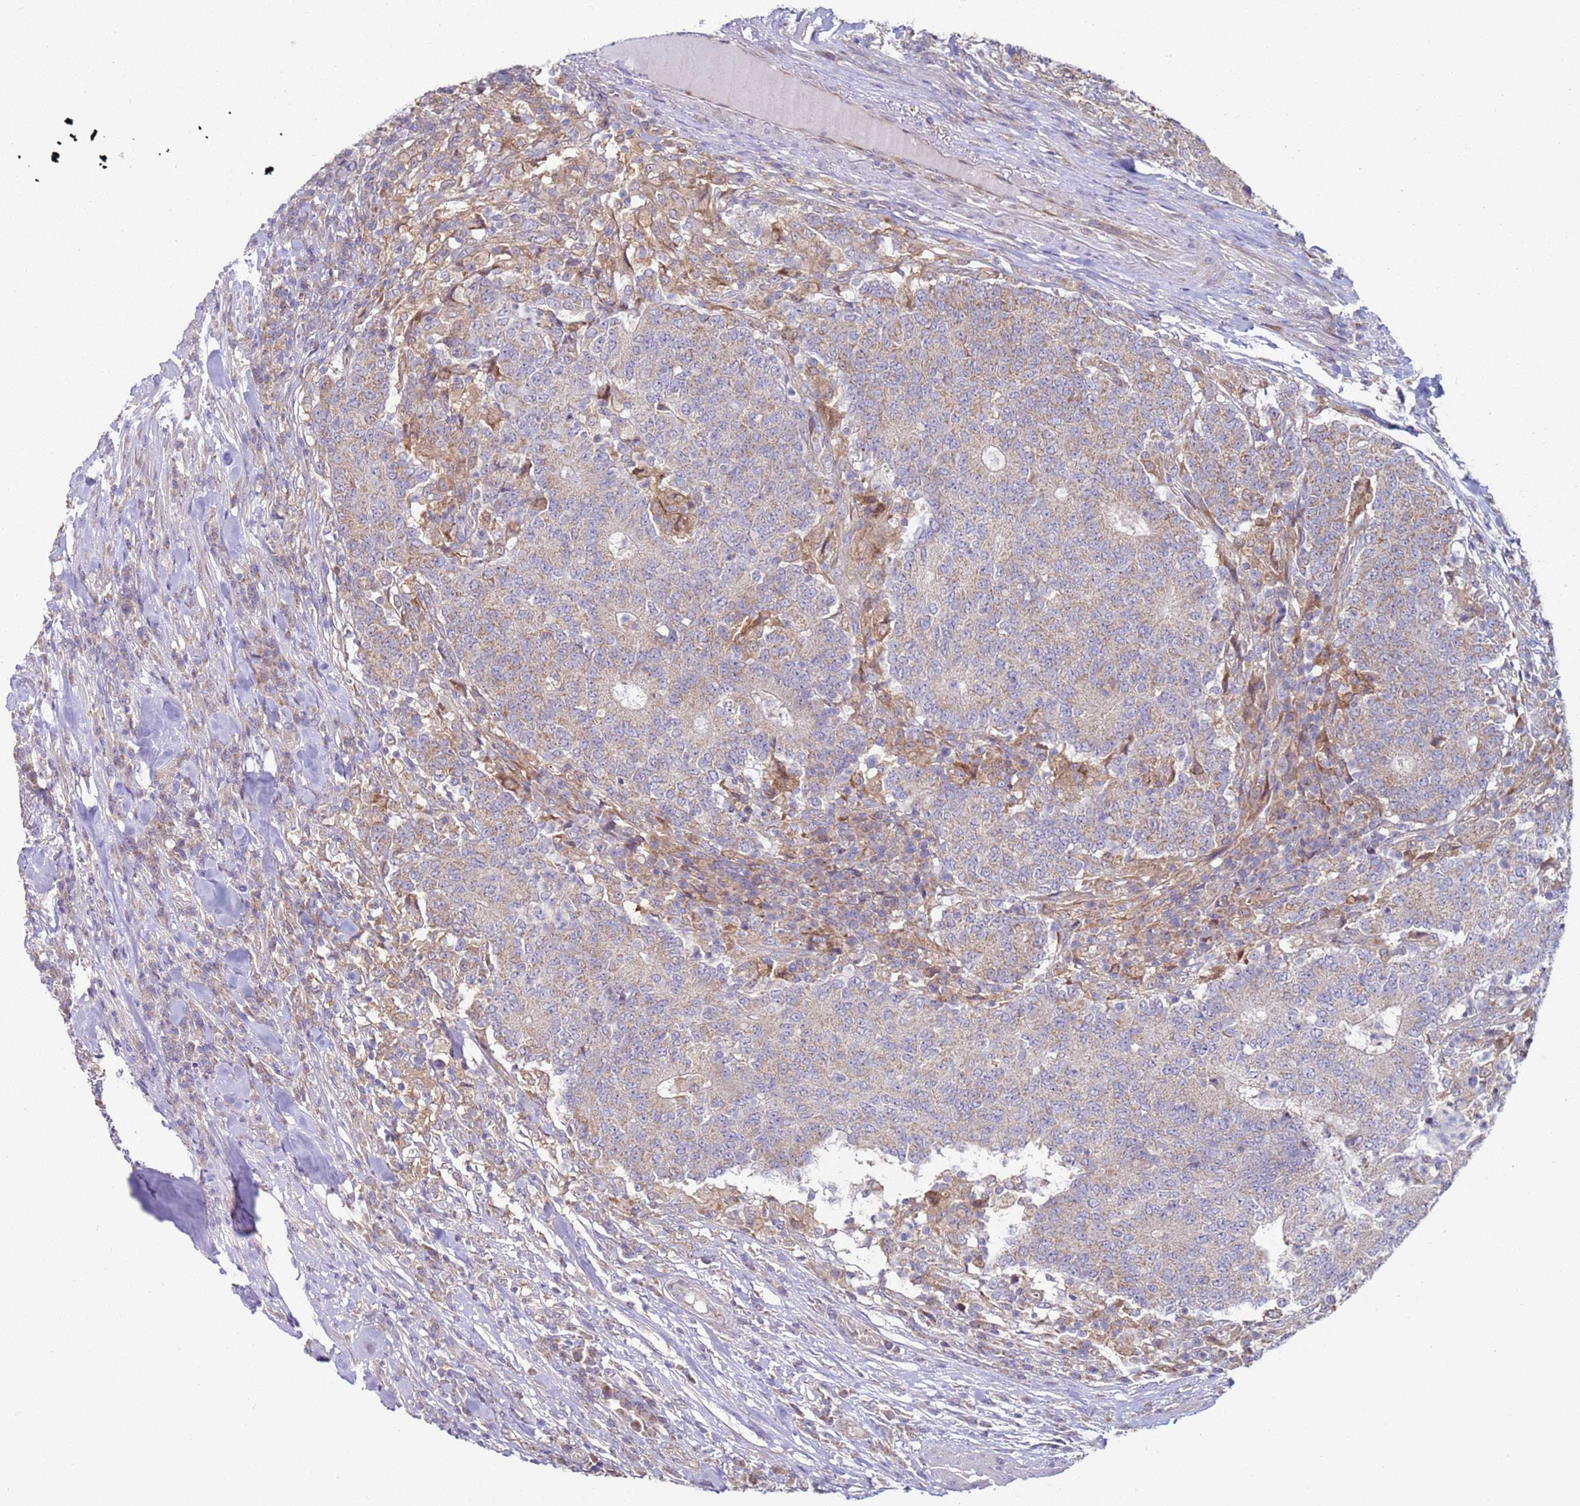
{"staining": {"intensity": "weak", "quantity": "<25%", "location": "cytoplasmic/membranous"}, "tissue": "colorectal cancer", "cell_type": "Tumor cells", "image_type": "cancer", "snomed": [{"axis": "morphology", "description": "Adenocarcinoma, NOS"}, {"axis": "topography", "description": "Colon"}], "caption": "Colorectal cancer (adenocarcinoma) was stained to show a protein in brown. There is no significant expression in tumor cells. Brightfield microscopy of immunohistochemistry (IHC) stained with DAB (brown) and hematoxylin (blue), captured at high magnification.", "gene": "DIP2B", "patient": {"sex": "female", "age": 75}}